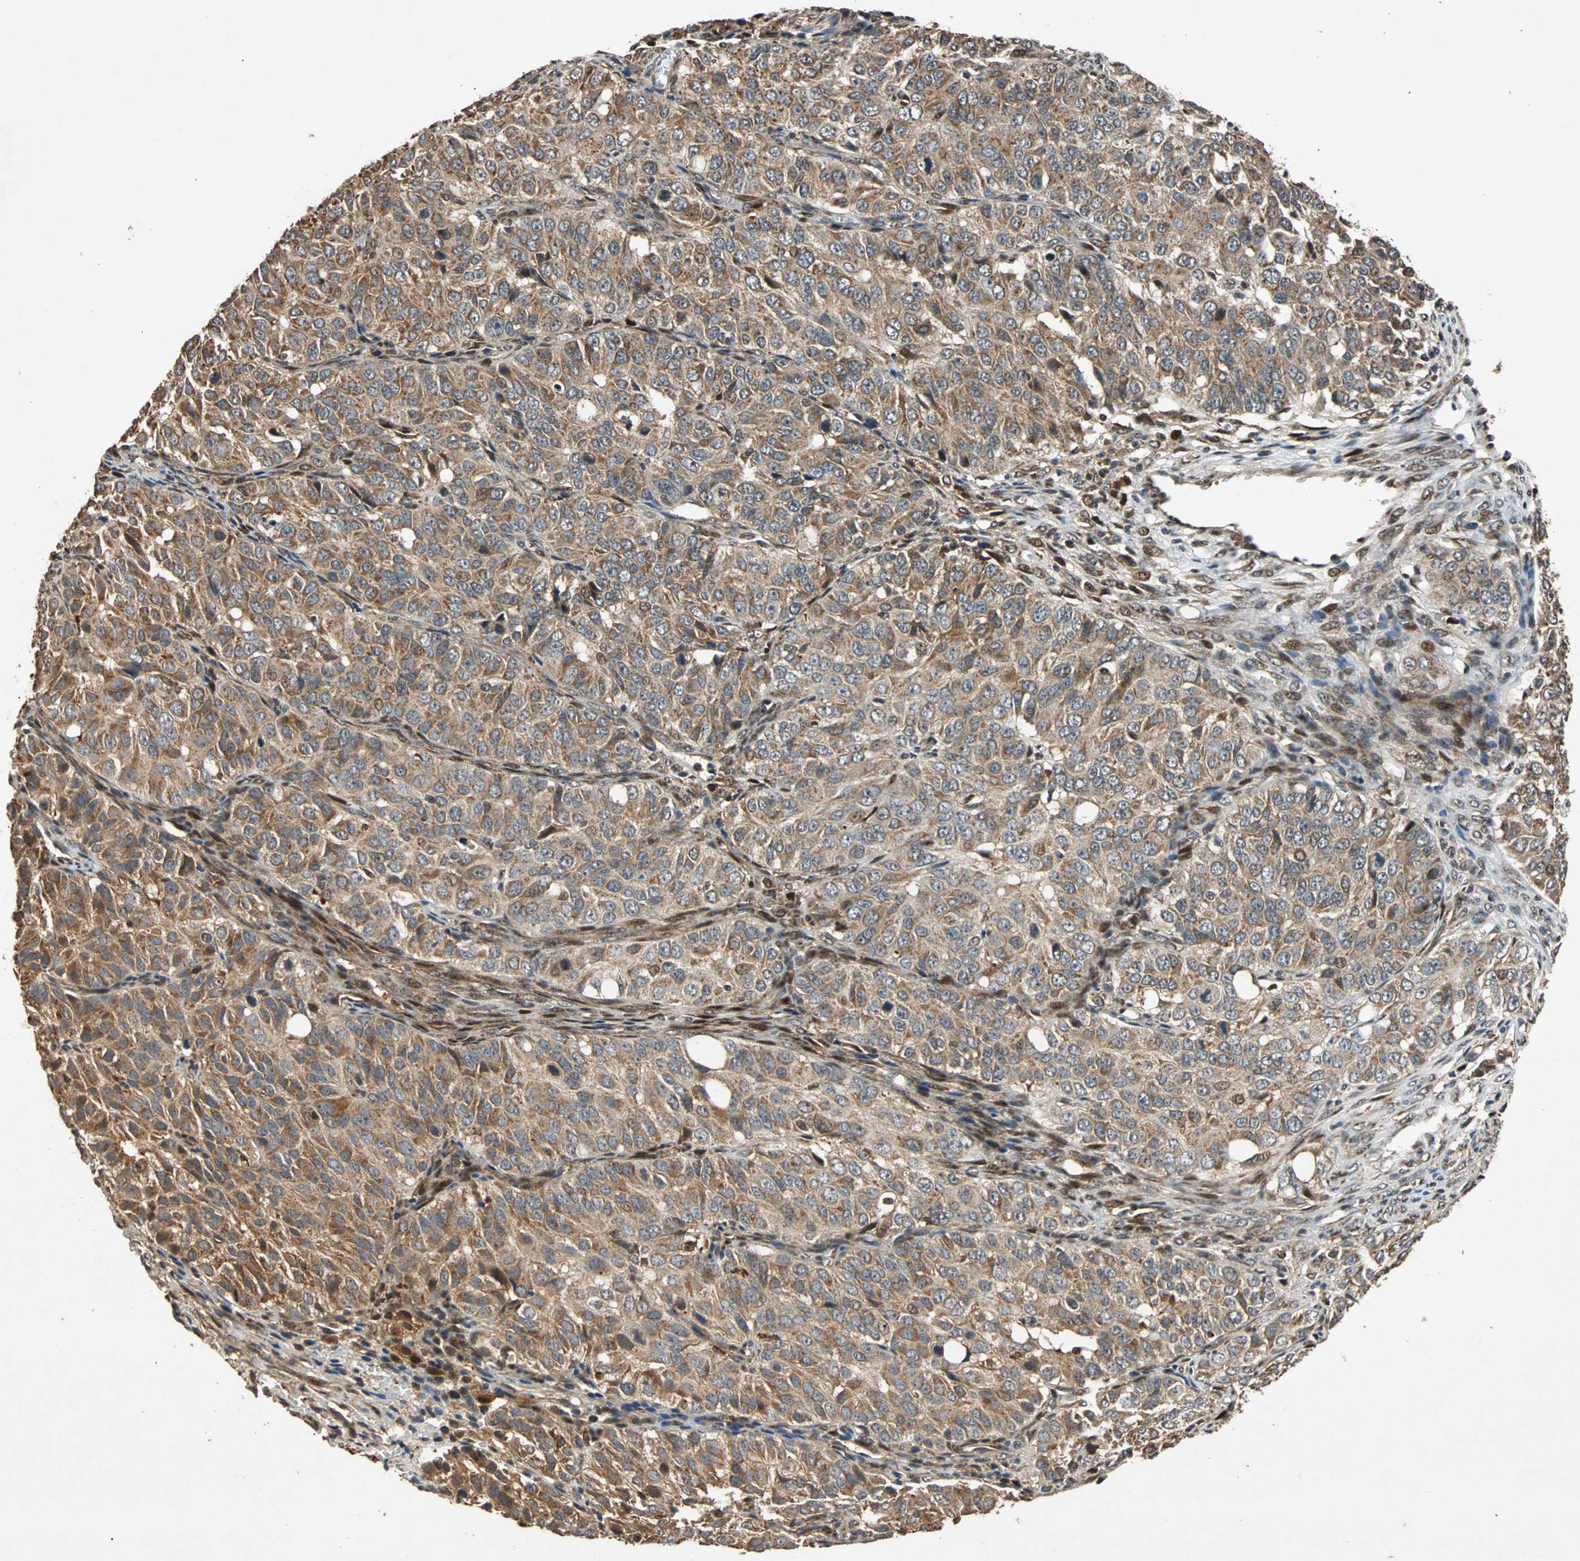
{"staining": {"intensity": "moderate", "quantity": ">75%", "location": "cytoplasmic/membranous"}, "tissue": "ovarian cancer", "cell_type": "Tumor cells", "image_type": "cancer", "snomed": [{"axis": "morphology", "description": "Carcinoma, endometroid"}, {"axis": "topography", "description": "Ovary"}], "caption": "This image reveals ovarian cancer stained with immunohistochemistry to label a protein in brown. The cytoplasmic/membranous of tumor cells show moderate positivity for the protein. Nuclei are counter-stained blue.", "gene": "USP31", "patient": {"sex": "female", "age": 51}}